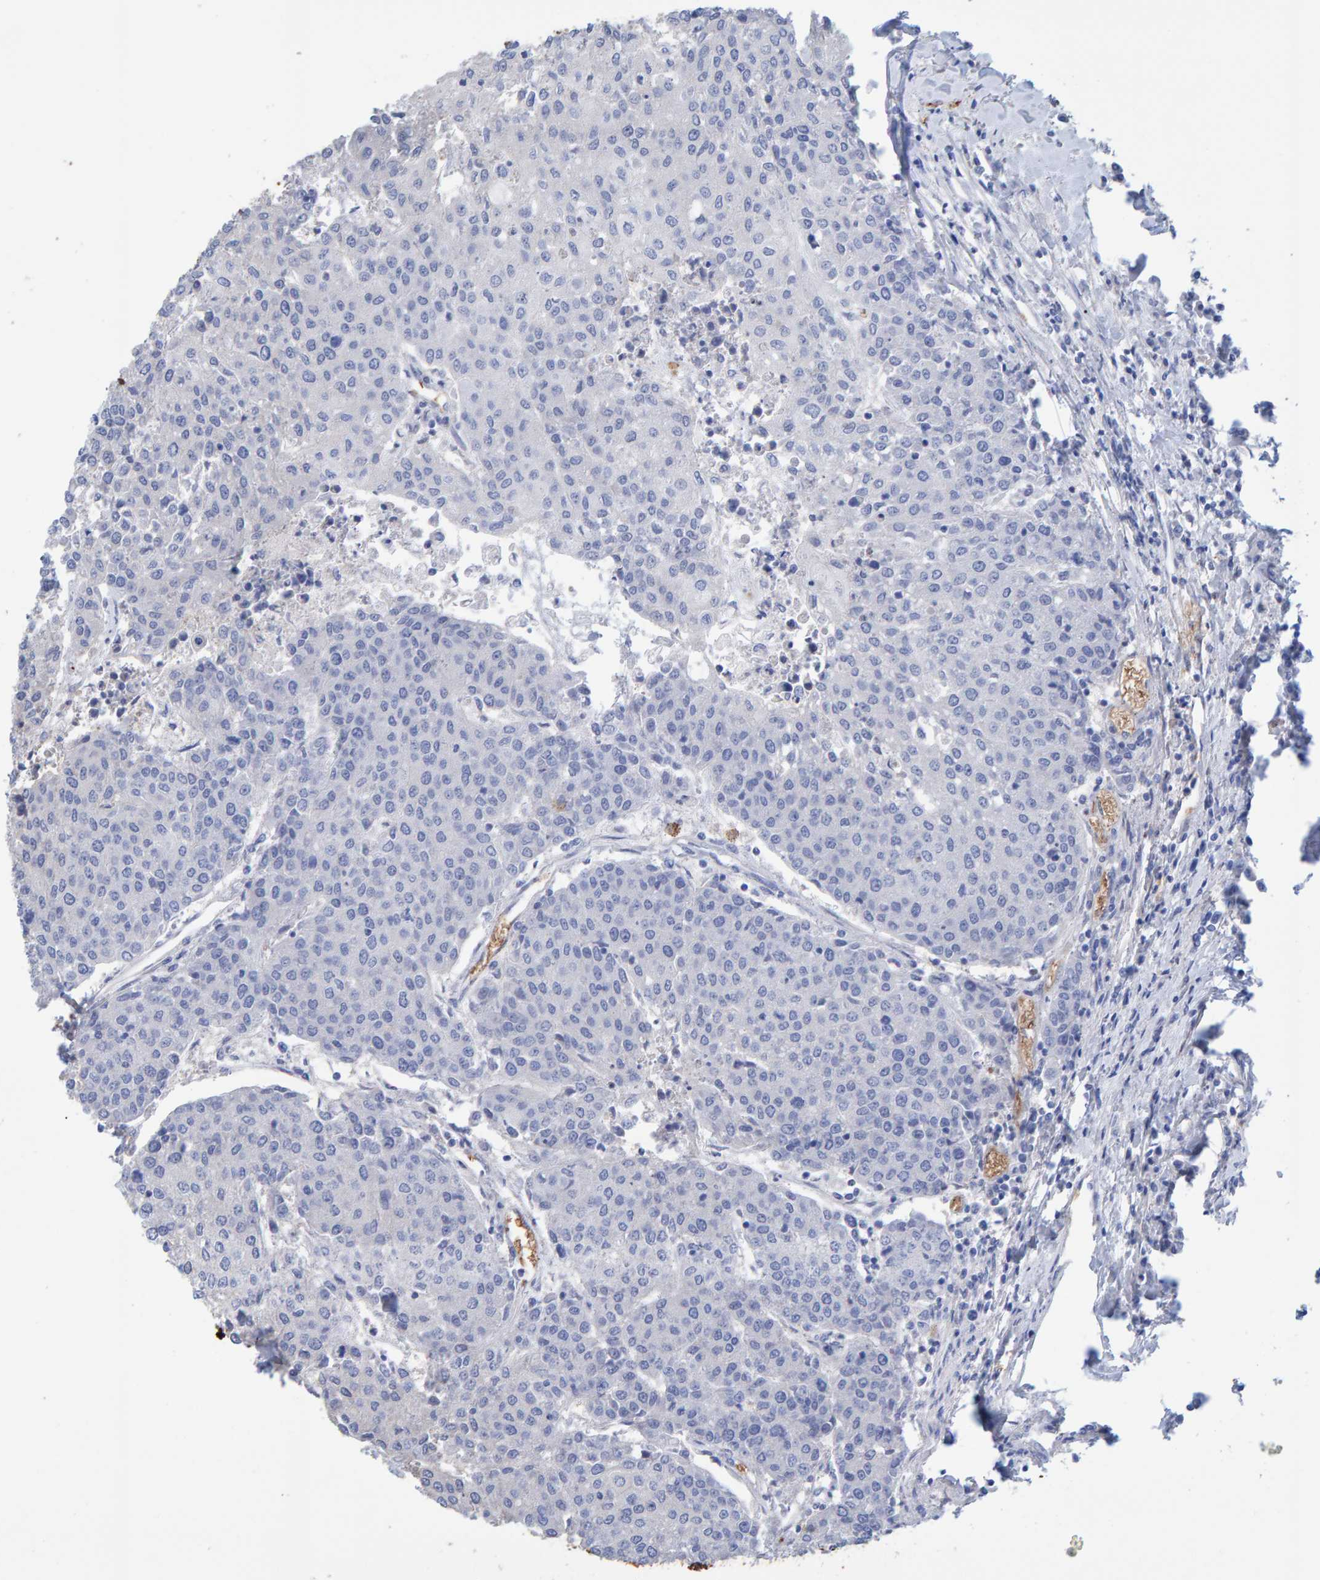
{"staining": {"intensity": "negative", "quantity": "none", "location": "none"}, "tissue": "urothelial cancer", "cell_type": "Tumor cells", "image_type": "cancer", "snomed": [{"axis": "morphology", "description": "Urothelial carcinoma, High grade"}, {"axis": "topography", "description": "Urinary bladder"}], "caption": "Tumor cells are negative for protein expression in human urothelial carcinoma (high-grade).", "gene": "VPS9D1", "patient": {"sex": "female", "age": 85}}